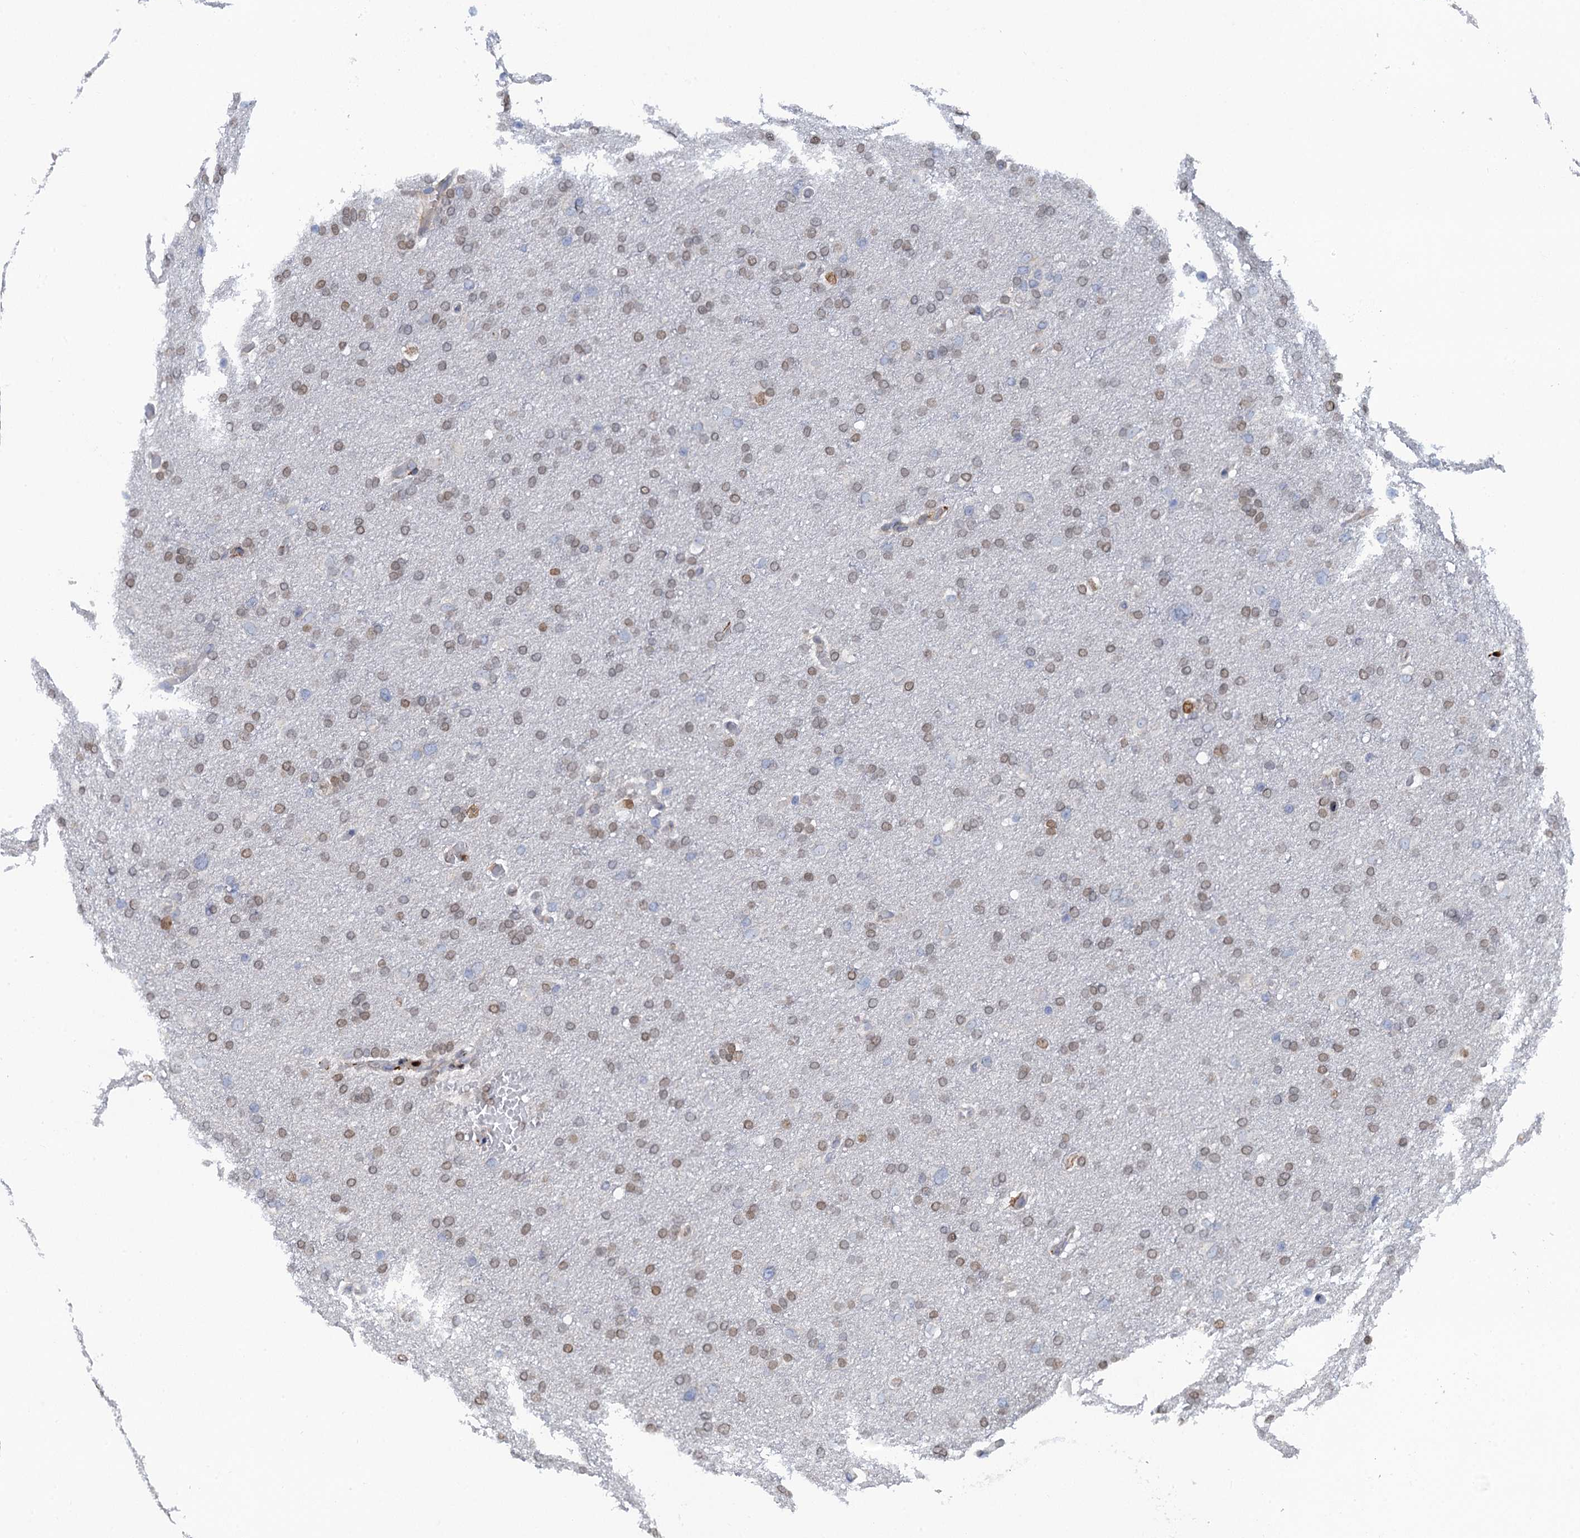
{"staining": {"intensity": "moderate", "quantity": ">75%", "location": "cytoplasmic/membranous"}, "tissue": "glioma", "cell_type": "Tumor cells", "image_type": "cancer", "snomed": [{"axis": "morphology", "description": "Glioma, malignant, High grade"}, {"axis": "topography", "description": "Cerebral cortex"}], "caption": "Immunohistochemical staining of human glioma exhibits moderate cytoplasmic/membranous protein staining in about >75% of tumor cells. The protein of interest is stained brown, and the nuclei are stained in blue (DAB (3,3'-diaminobenzidine) IHC with brightfield microscopy, high magnification).", "gene": "POGLUT3", "patient": {"sex": "female", "age": 36}}